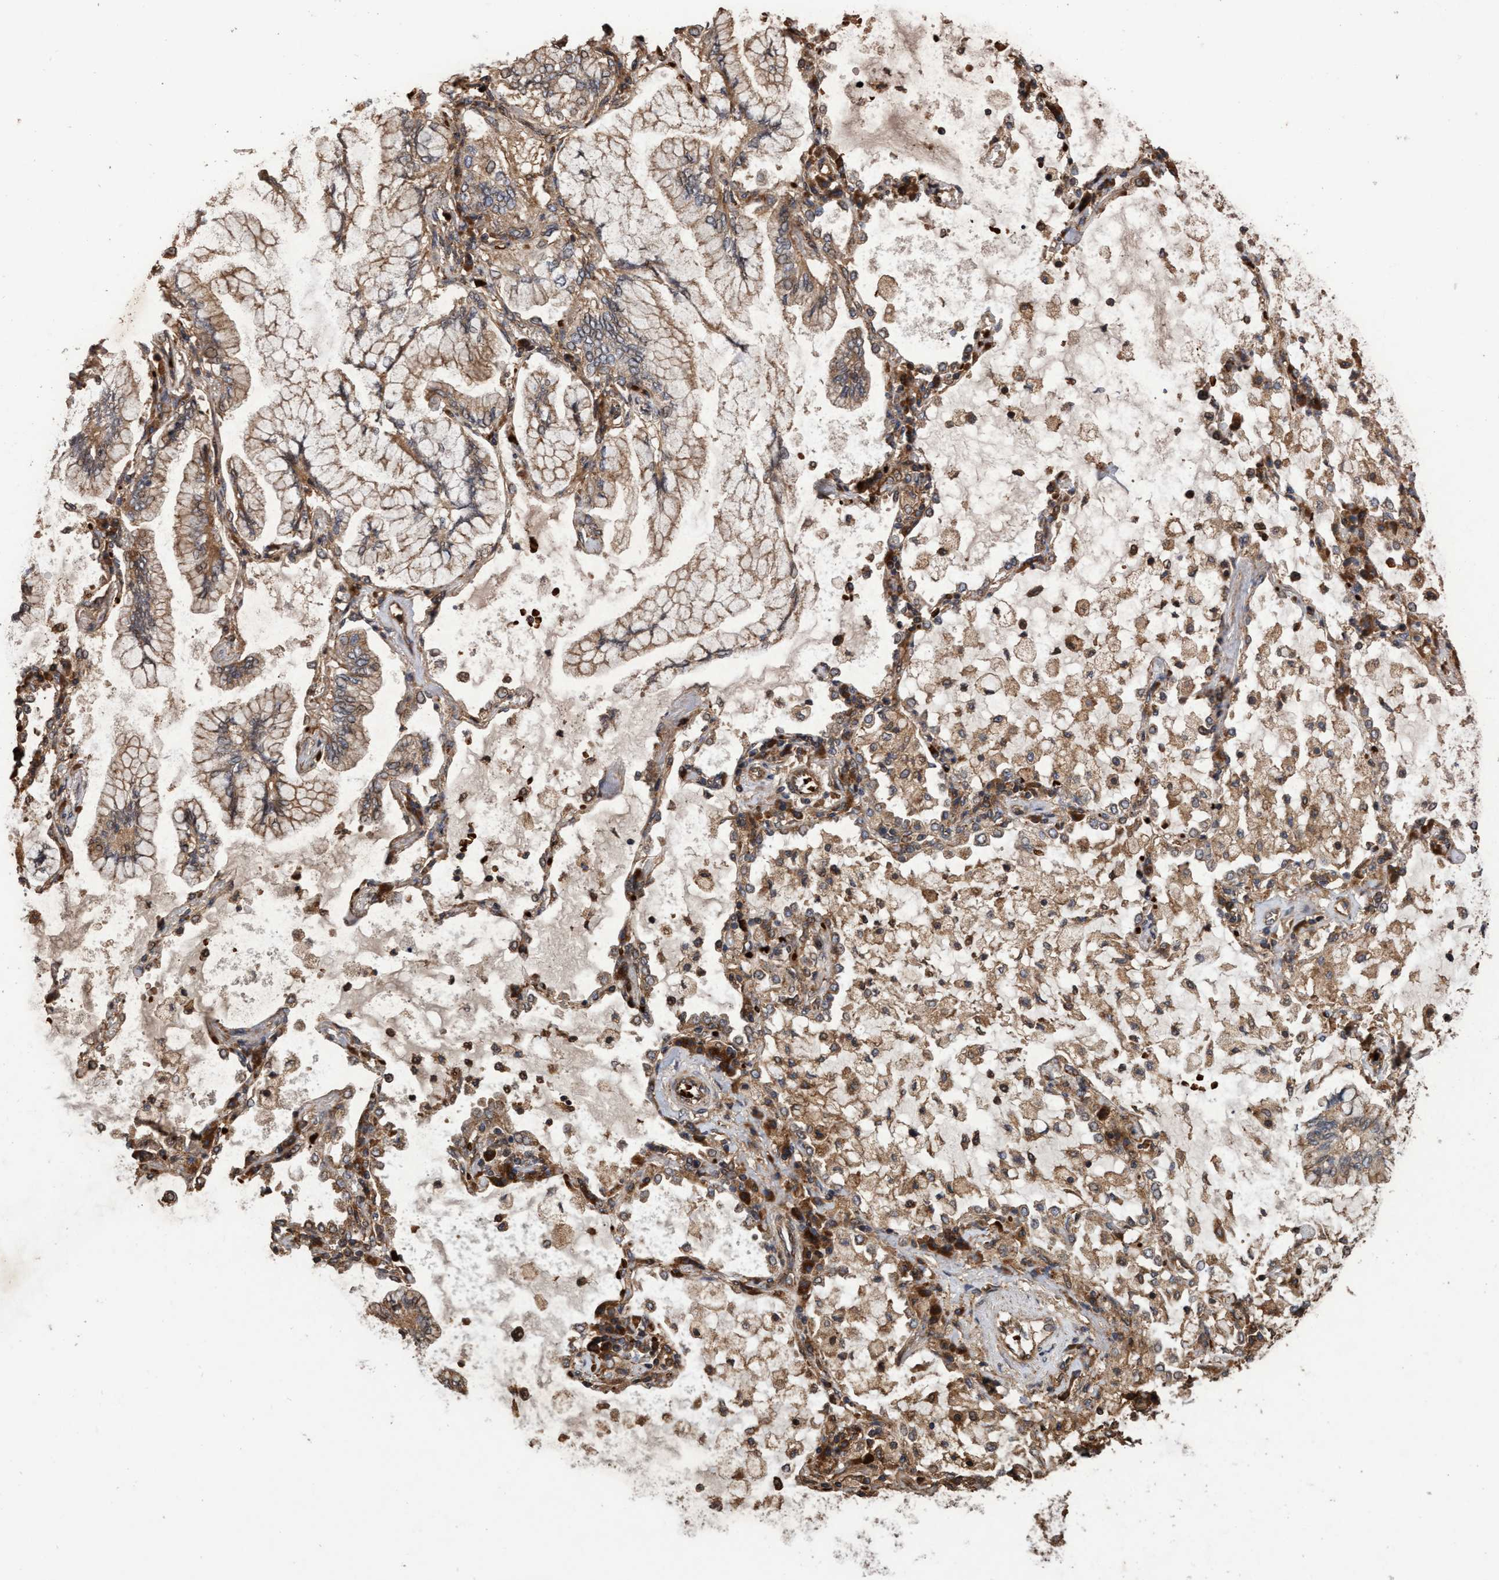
{"staining": {"intensity": "moderate", "quantity": ">75%", "location": "cytoplasmic/membranous"}, "tissue": "lung cancer", "cell_type": "Tumor cells", "image_type": "cancer", "snomed": [{"axis": "morphology", "description": "Adenocarcinoma, NOS"}, {"axis": "topography", "description": "Lung"}], "caption": "Lung cancer tissue reveals moderate cytoplasmic/membranous positivity in approximately >75% of tumor cells, visualized by immunohistochemistry.", "gene": "CHMP6", "patient": {"sex": "female", "age": 70}}